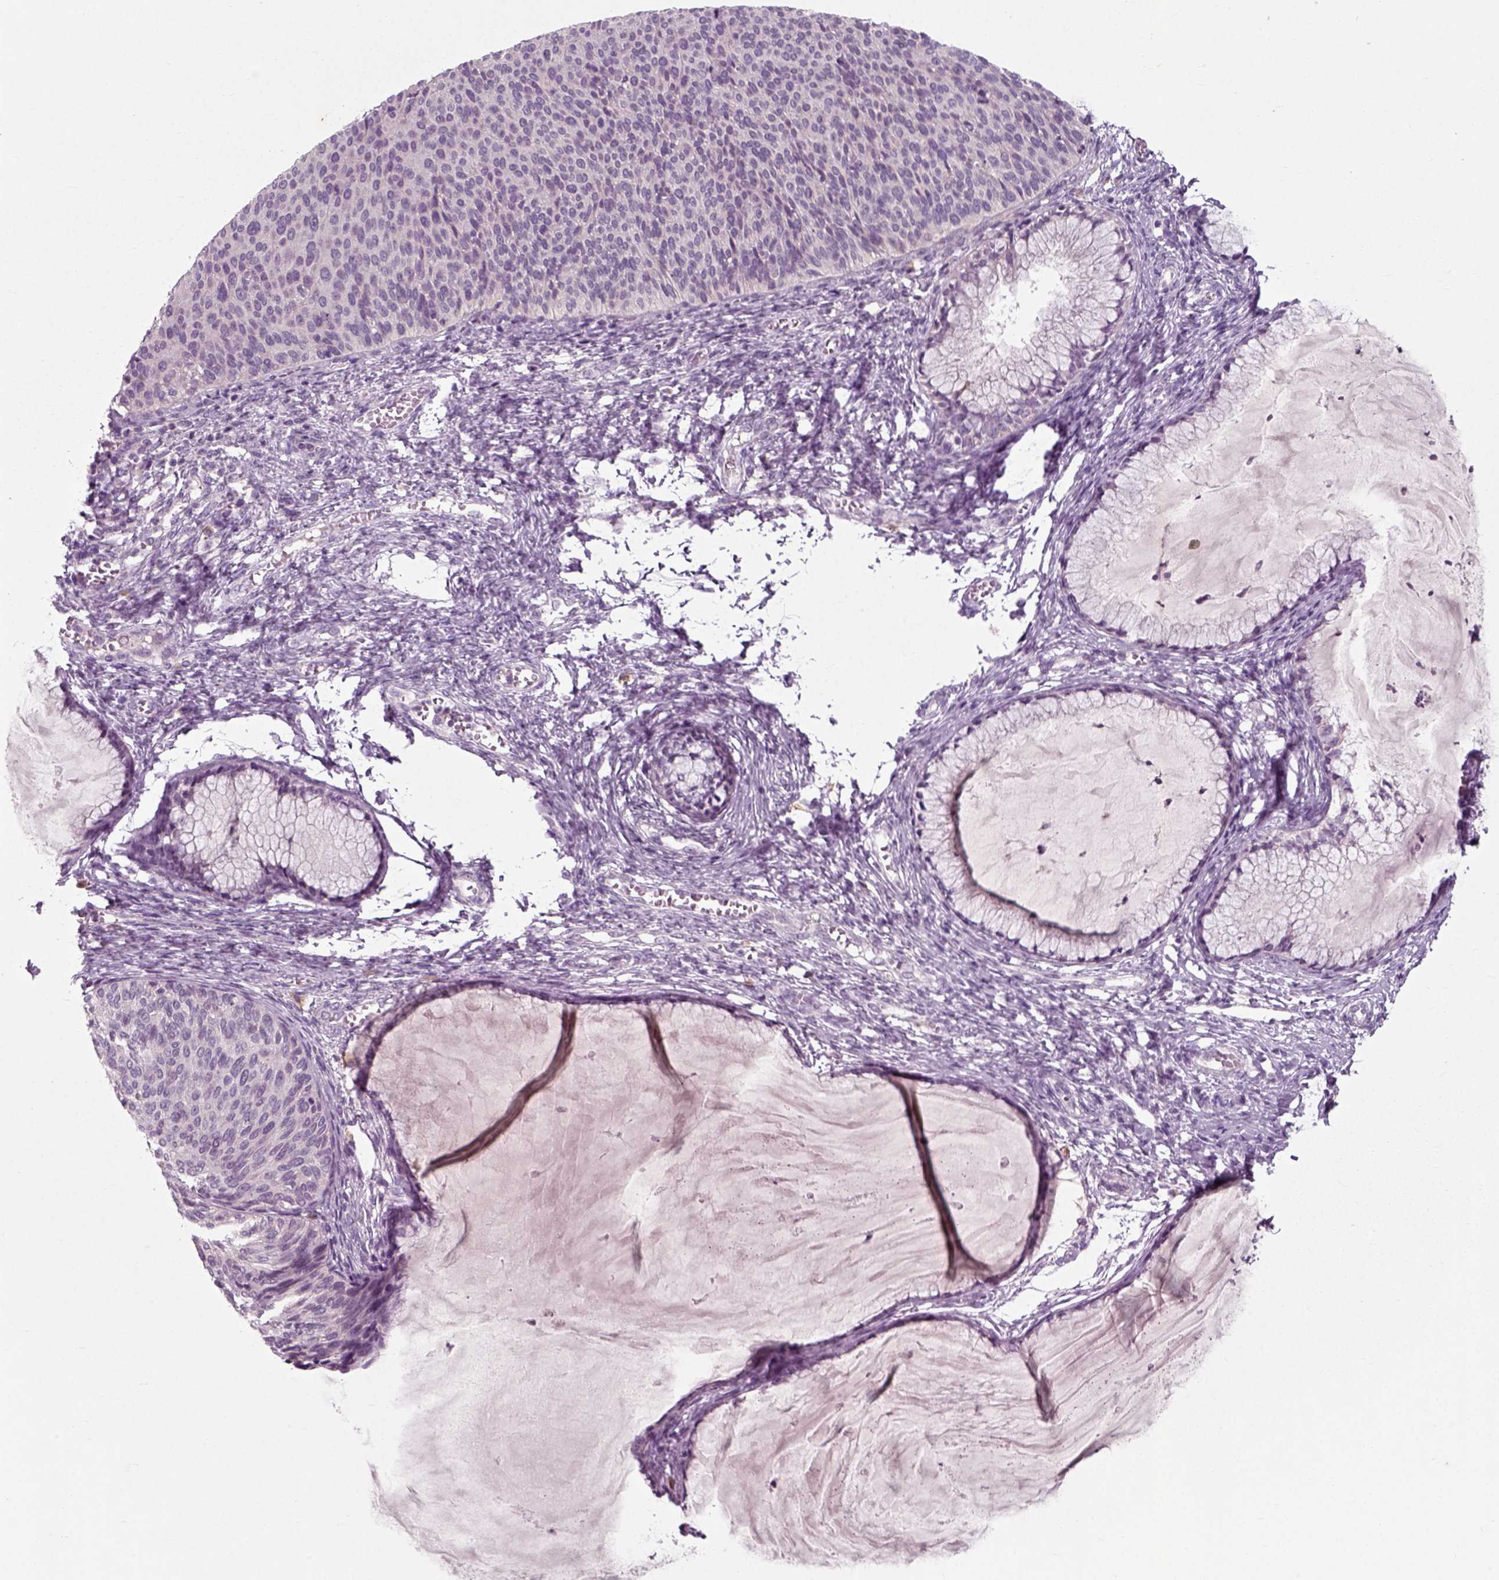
{"staining": {"intensity": "negative", "quantity": "none", "location": "none"}, "tissue": "cervical cancer", "cell_type": "Tumor cells", "image_type": "cancer", "snomed": [{"axis": "morphology", "description": "Squamous cell carcinoma, NOS"}, {"axis": "topography", "description": "Cervix"}], "caption": "An image of cervical squamous cell carcinoma stained for a protein exhibits no brown staining in tumor cells. (DAB (3,3'-diaminobenzidine) immunohistochemistry visualized using brightfield microscopy, high magnification).", "gene": "RND2", "patient": {"sex": "female", "age": 36}}